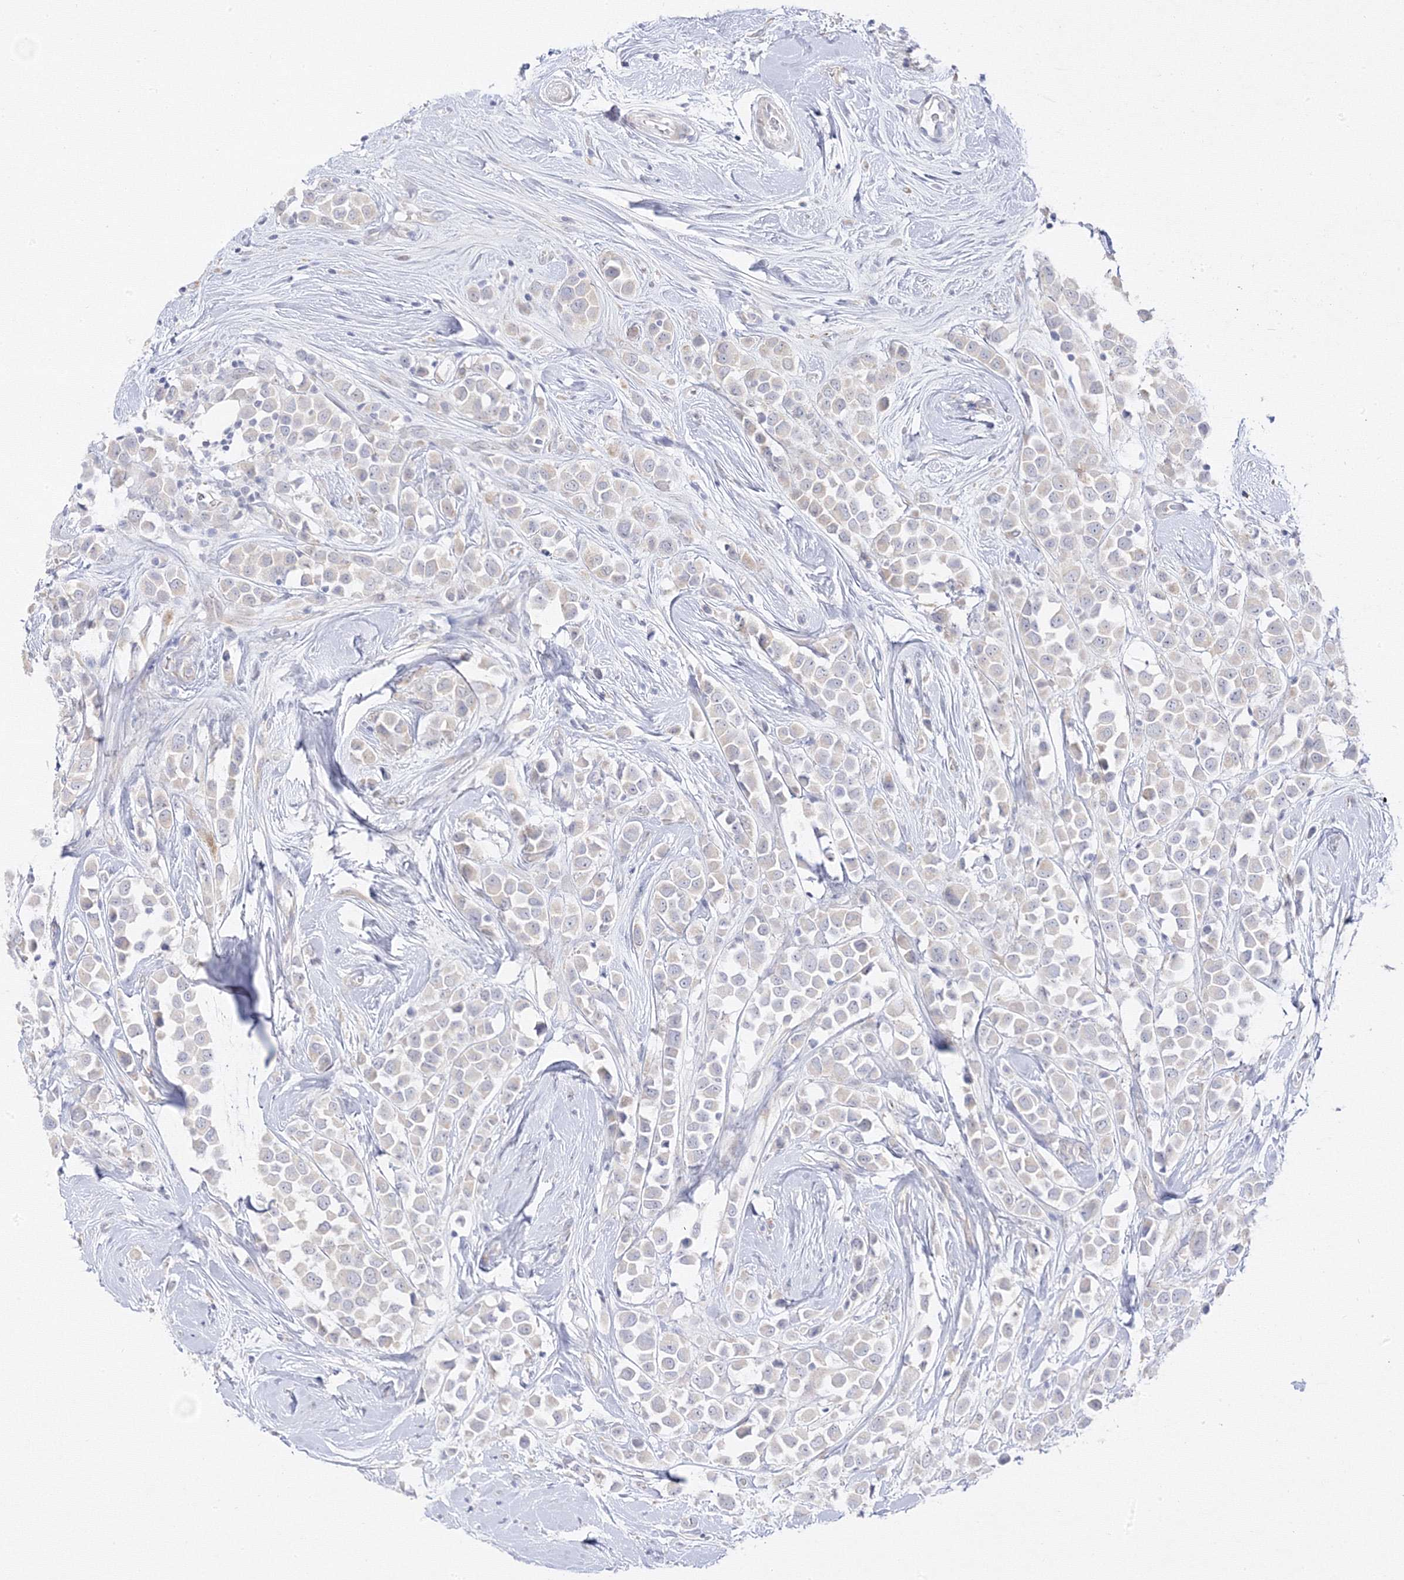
{"staining": {"intensity": "negative", "quantity": "none", "location": "none"}, "tissue": "breast cancer", "cell_type": "Tumor cells", "image_type": "cancer", "snomed": [{"axis": "morphology", "description": "Duct carcinoma"}, {"axis": "topography", "description": "Breast"}], "caption": "This is a histopathology image of immunohistochemistry staining of breast cancer (intraductal carcinoma), which shows no staining in tumor cells.", "gene": "C2CD2", "patient": {"sex": "female", "age": 61}}